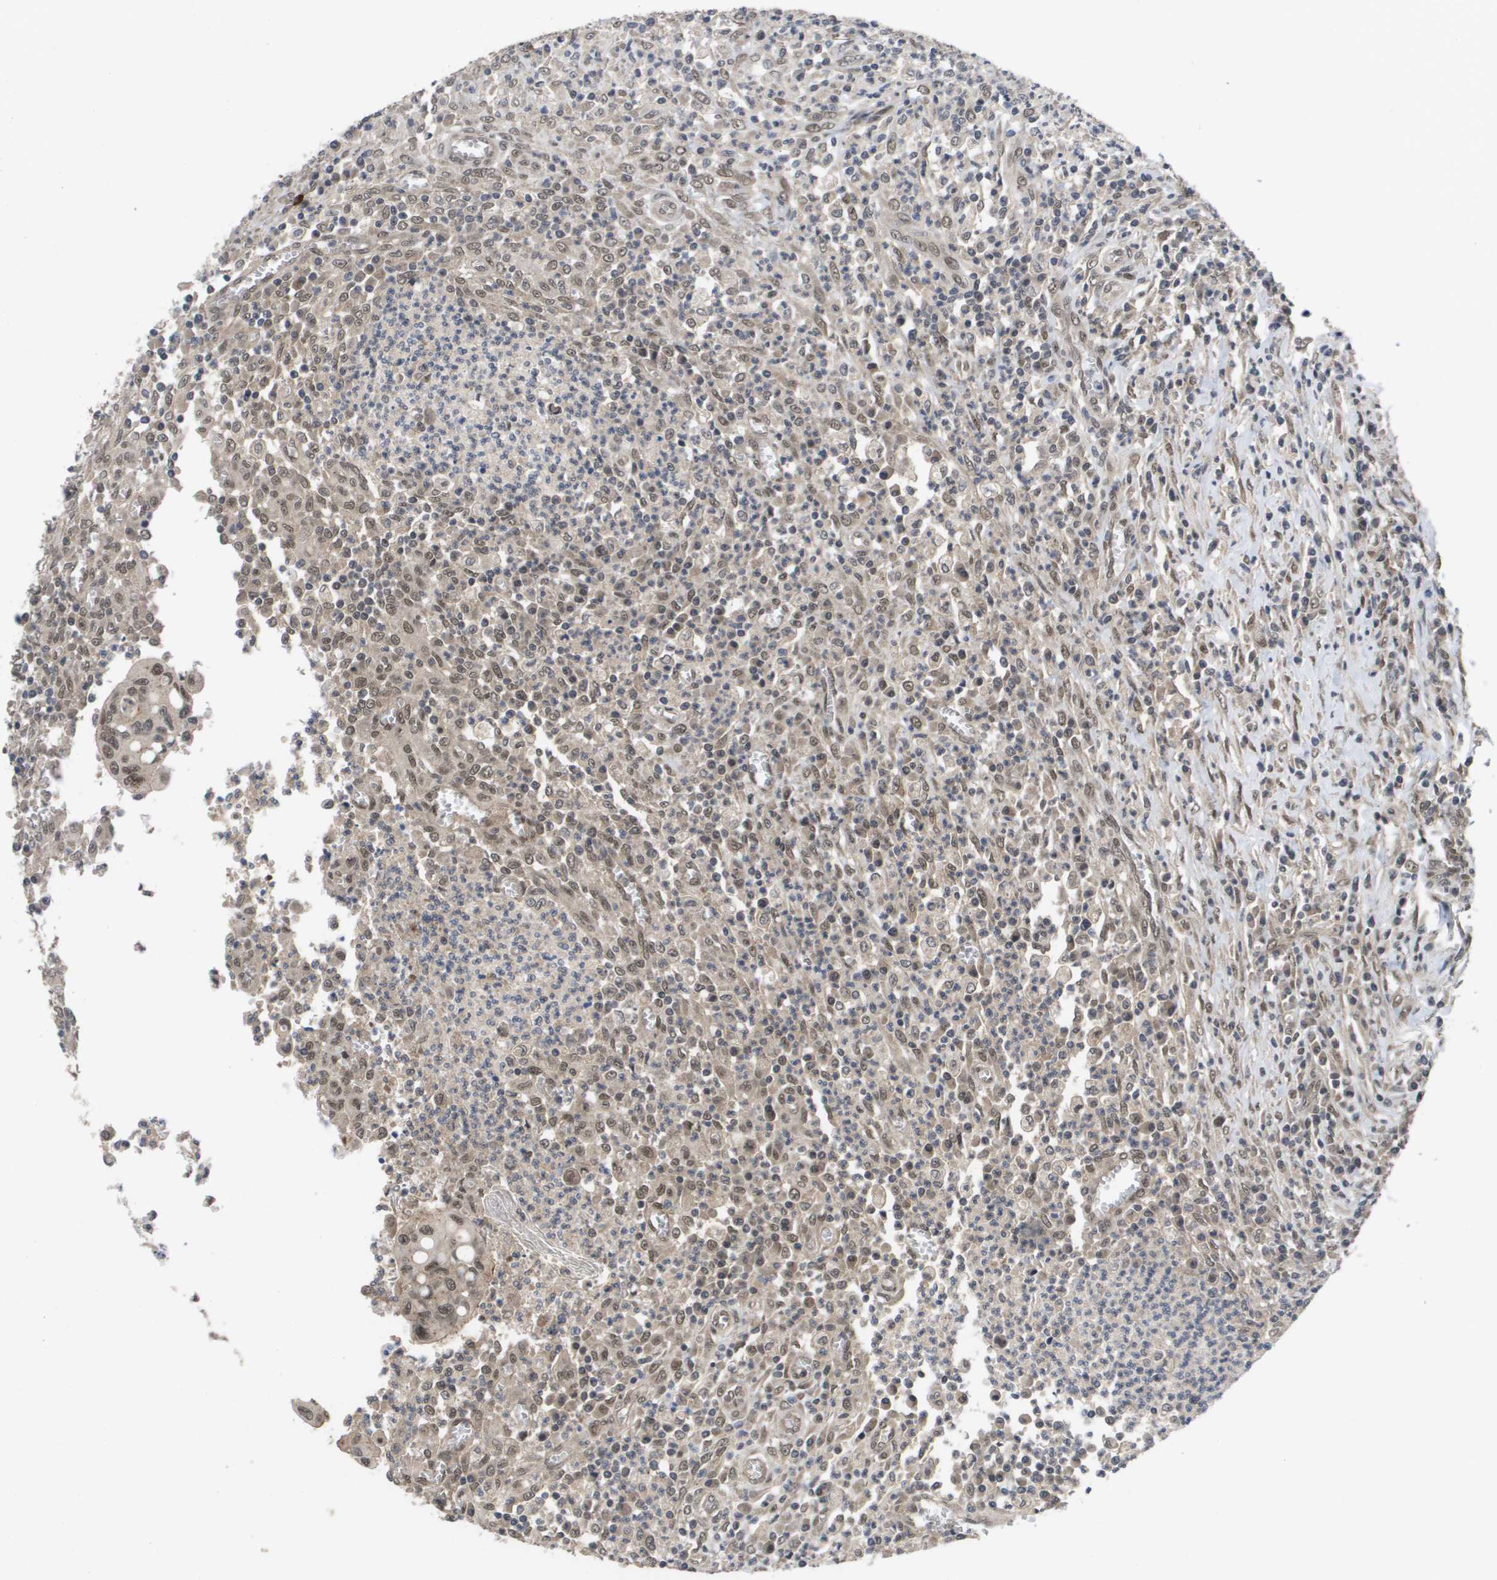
{"staining": {"intensity": "weak", "quantity": ">75%", "location": "cytoplasmic/membranous,nuclear"}, "tissue": "colorectal cancer", "cell_type": "Tumor cells", "image_type": "cancer", "snomed": [{"axis": "morphology", "description": "Inflammation, NOS"}, {"axis": "morphology", "description": "Adenocarcinoma, NOS"}, {"axis": "topography", "description": "Colon"}], "caption": "Protein analysis of adenocarcinoma (colorectal) tissue demonstrates weak cytoplasmic/membranous and nuclear staining in about >75% of tumor cells. The protein is shown in brown color, while the nuclei are stained blue.", "gene": "AMBRA1", "patient": {"sex": "male", "age": 72}}